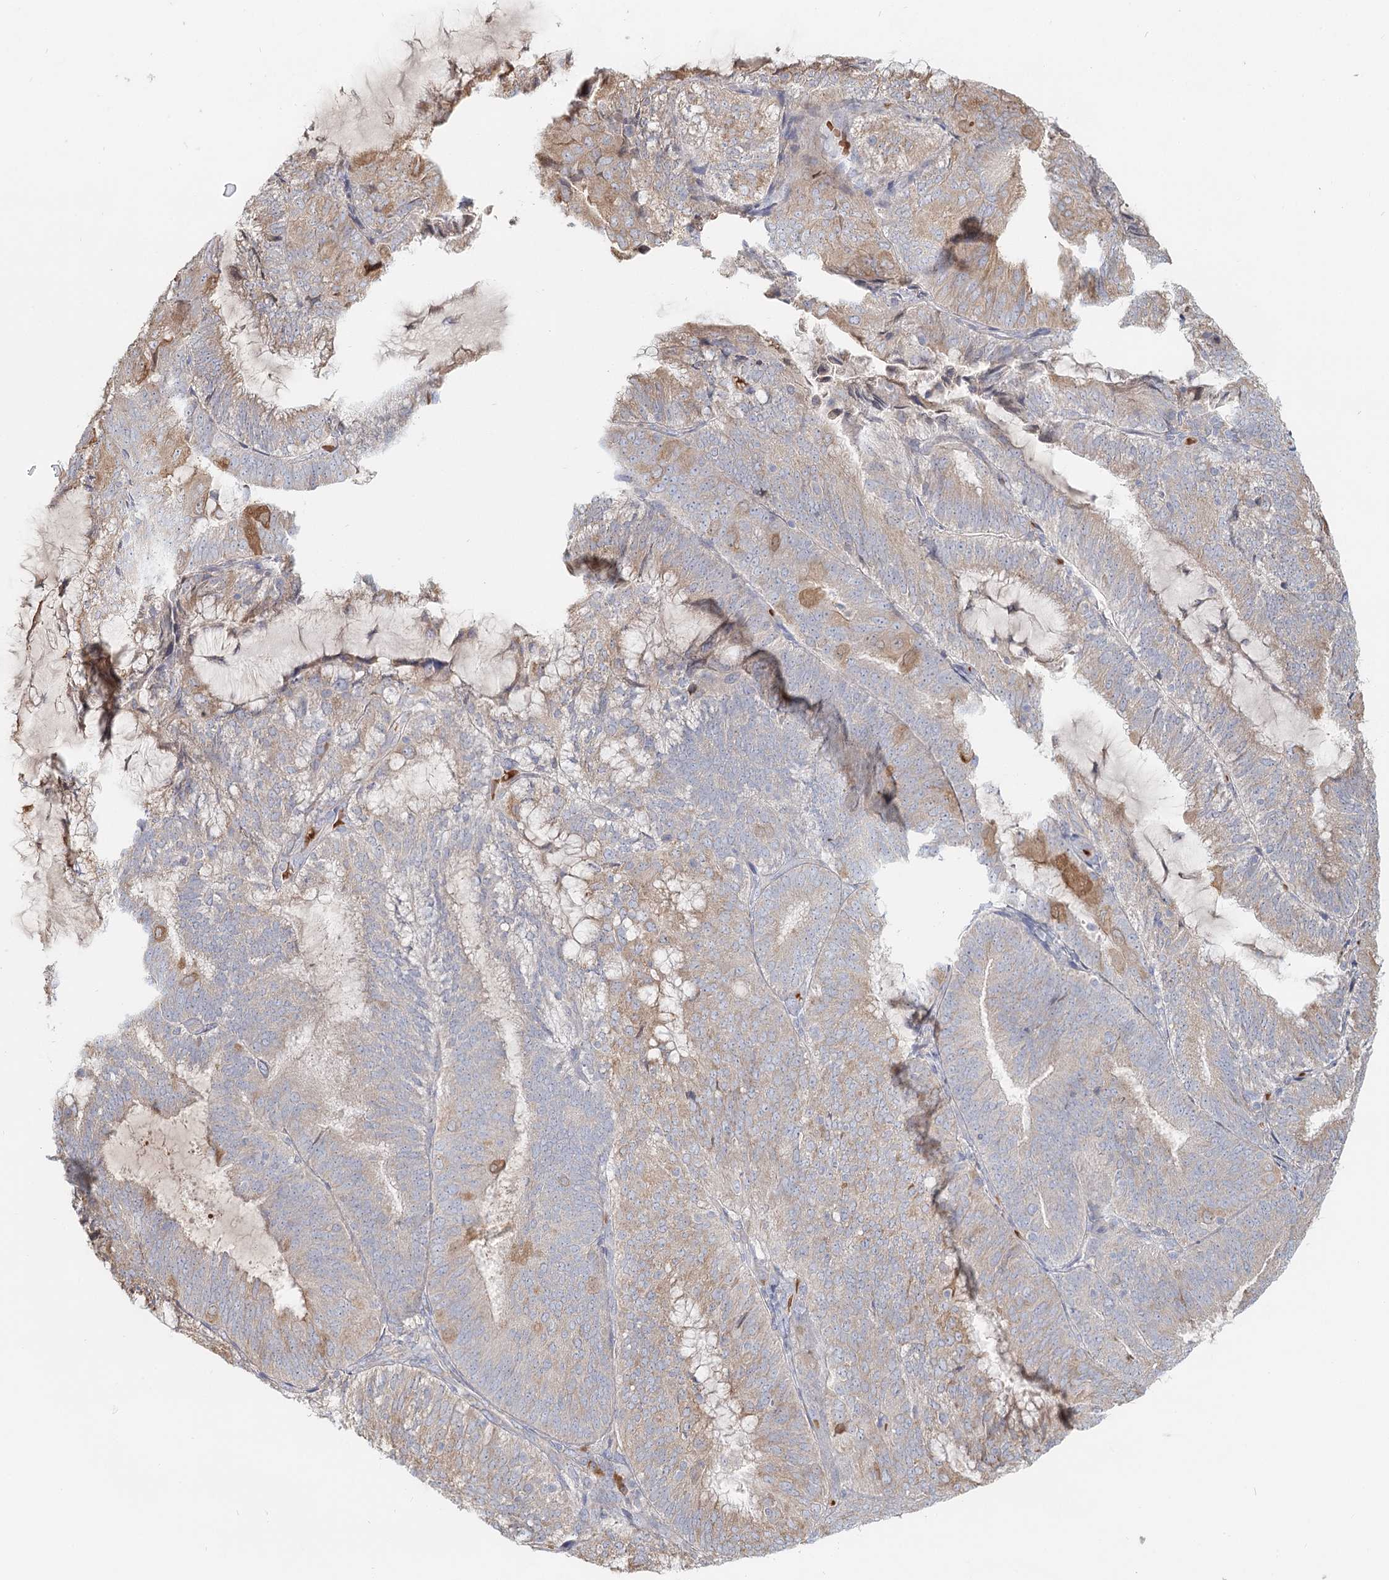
{"staining": {"intensity": "weak", "quantity": "25%-75%", "location": "cytoplasmic/membranous"}, "tissue": "endometrial cancer", "cell_type": "Tumor cells", "image_type": "cancer", "snomed": [{"axis": "morphology", "description": "Adenocarcinoma, NOS"}, {"axis": "topography", "description": "Endometrium"}], "caption": "DAB (3,3'-diaminobenzidine) immunohistochemical staining of endometrial adenocarcinoma demonstrates weak cytoplasmic/membranous protein staining in about 25%-75% of tumor cells.", "gene": "ANKRD16", "patient": {"sex": "female", "age": 81}}